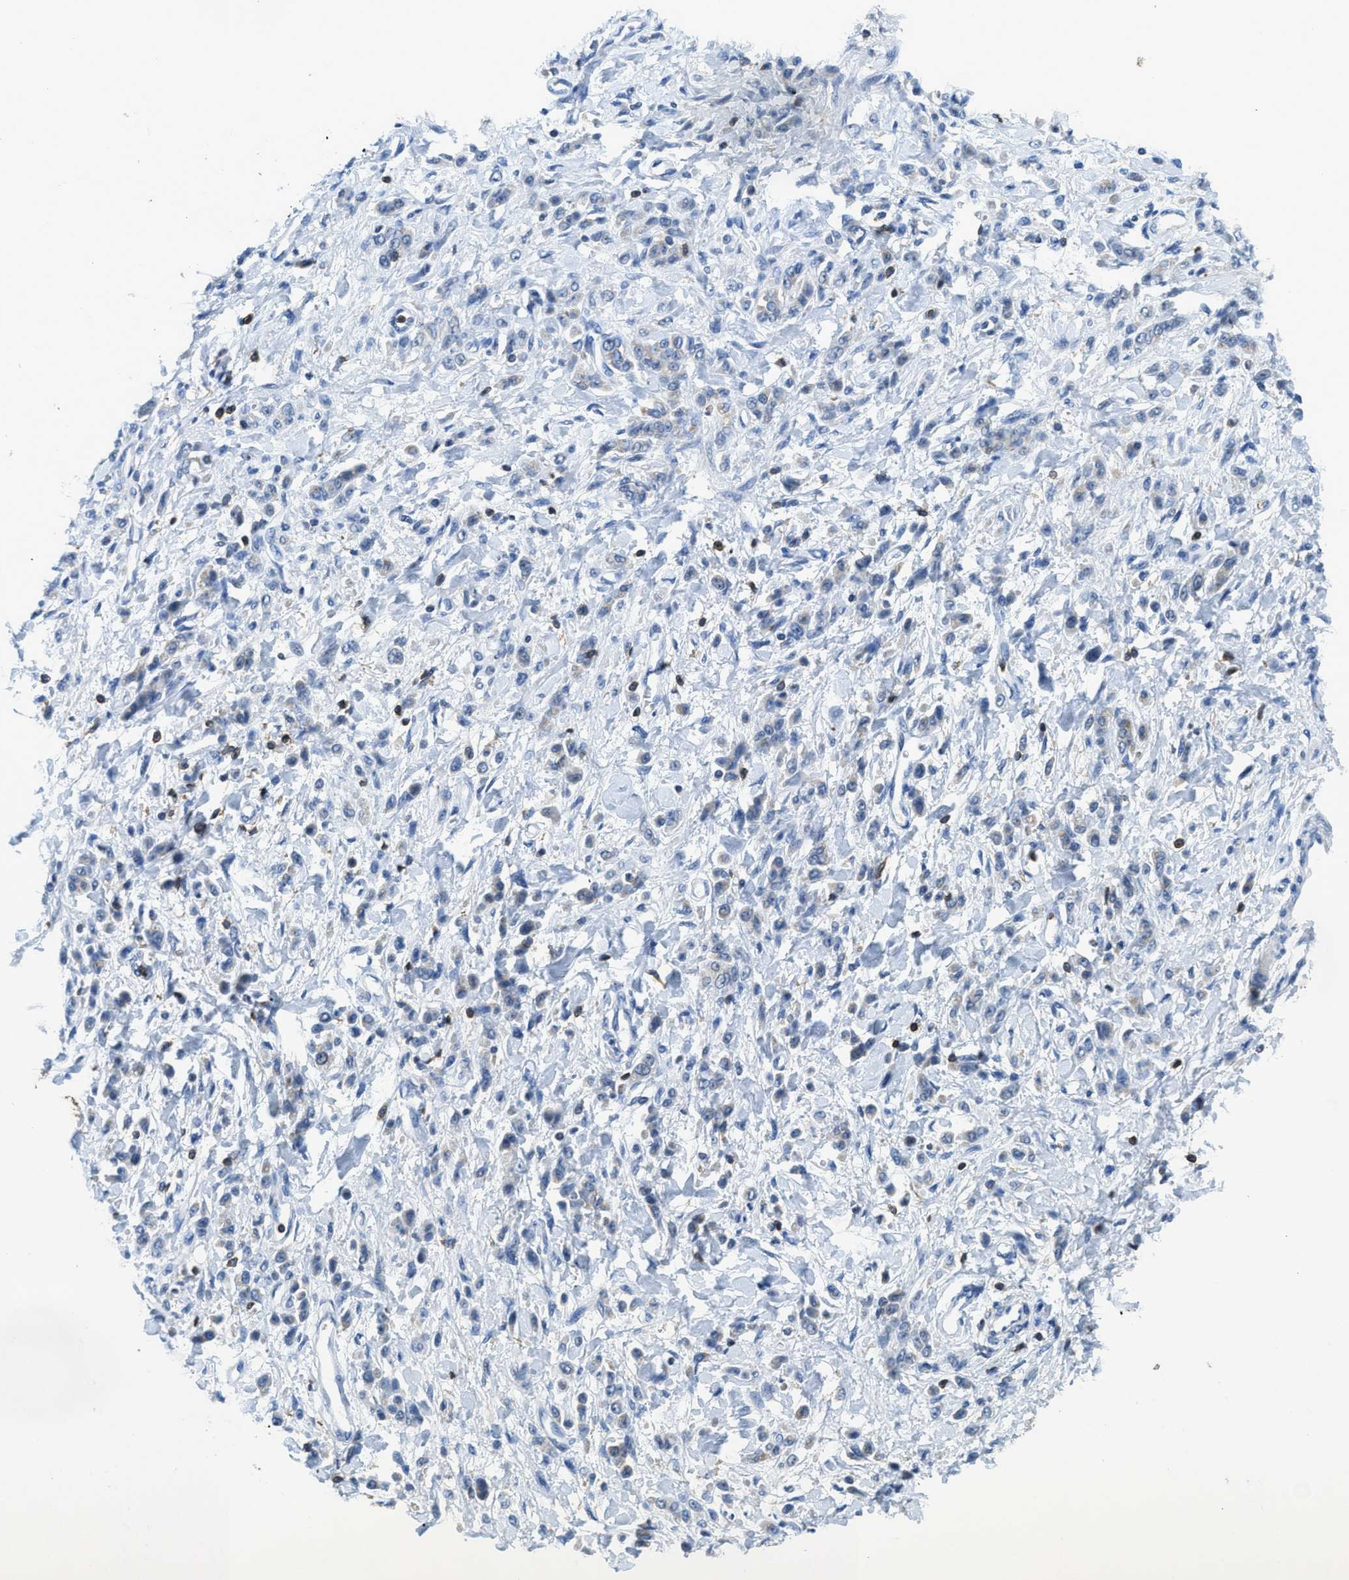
{"staining": {"intensity": "negative", "quantity": "none", "location": "none"}, "tissue": "stomach cancer", "cell_type": "Tumor cells", "image_type": "cancer", "snomed": [{"axis": "morphology", "description": "Normal tissue, NOS"}, {"axis": "morphology", "description": "Adenocarcinoma, NOS"}, {"axis": "topography", "description": "Stomach"}], "caption": "A histopathology image of stomach adenocarcinoma stained for a protein shows no brown staining in tumor cells.", "gene": "FAM151A", "patient": {"sex": "male", "age": 82}}